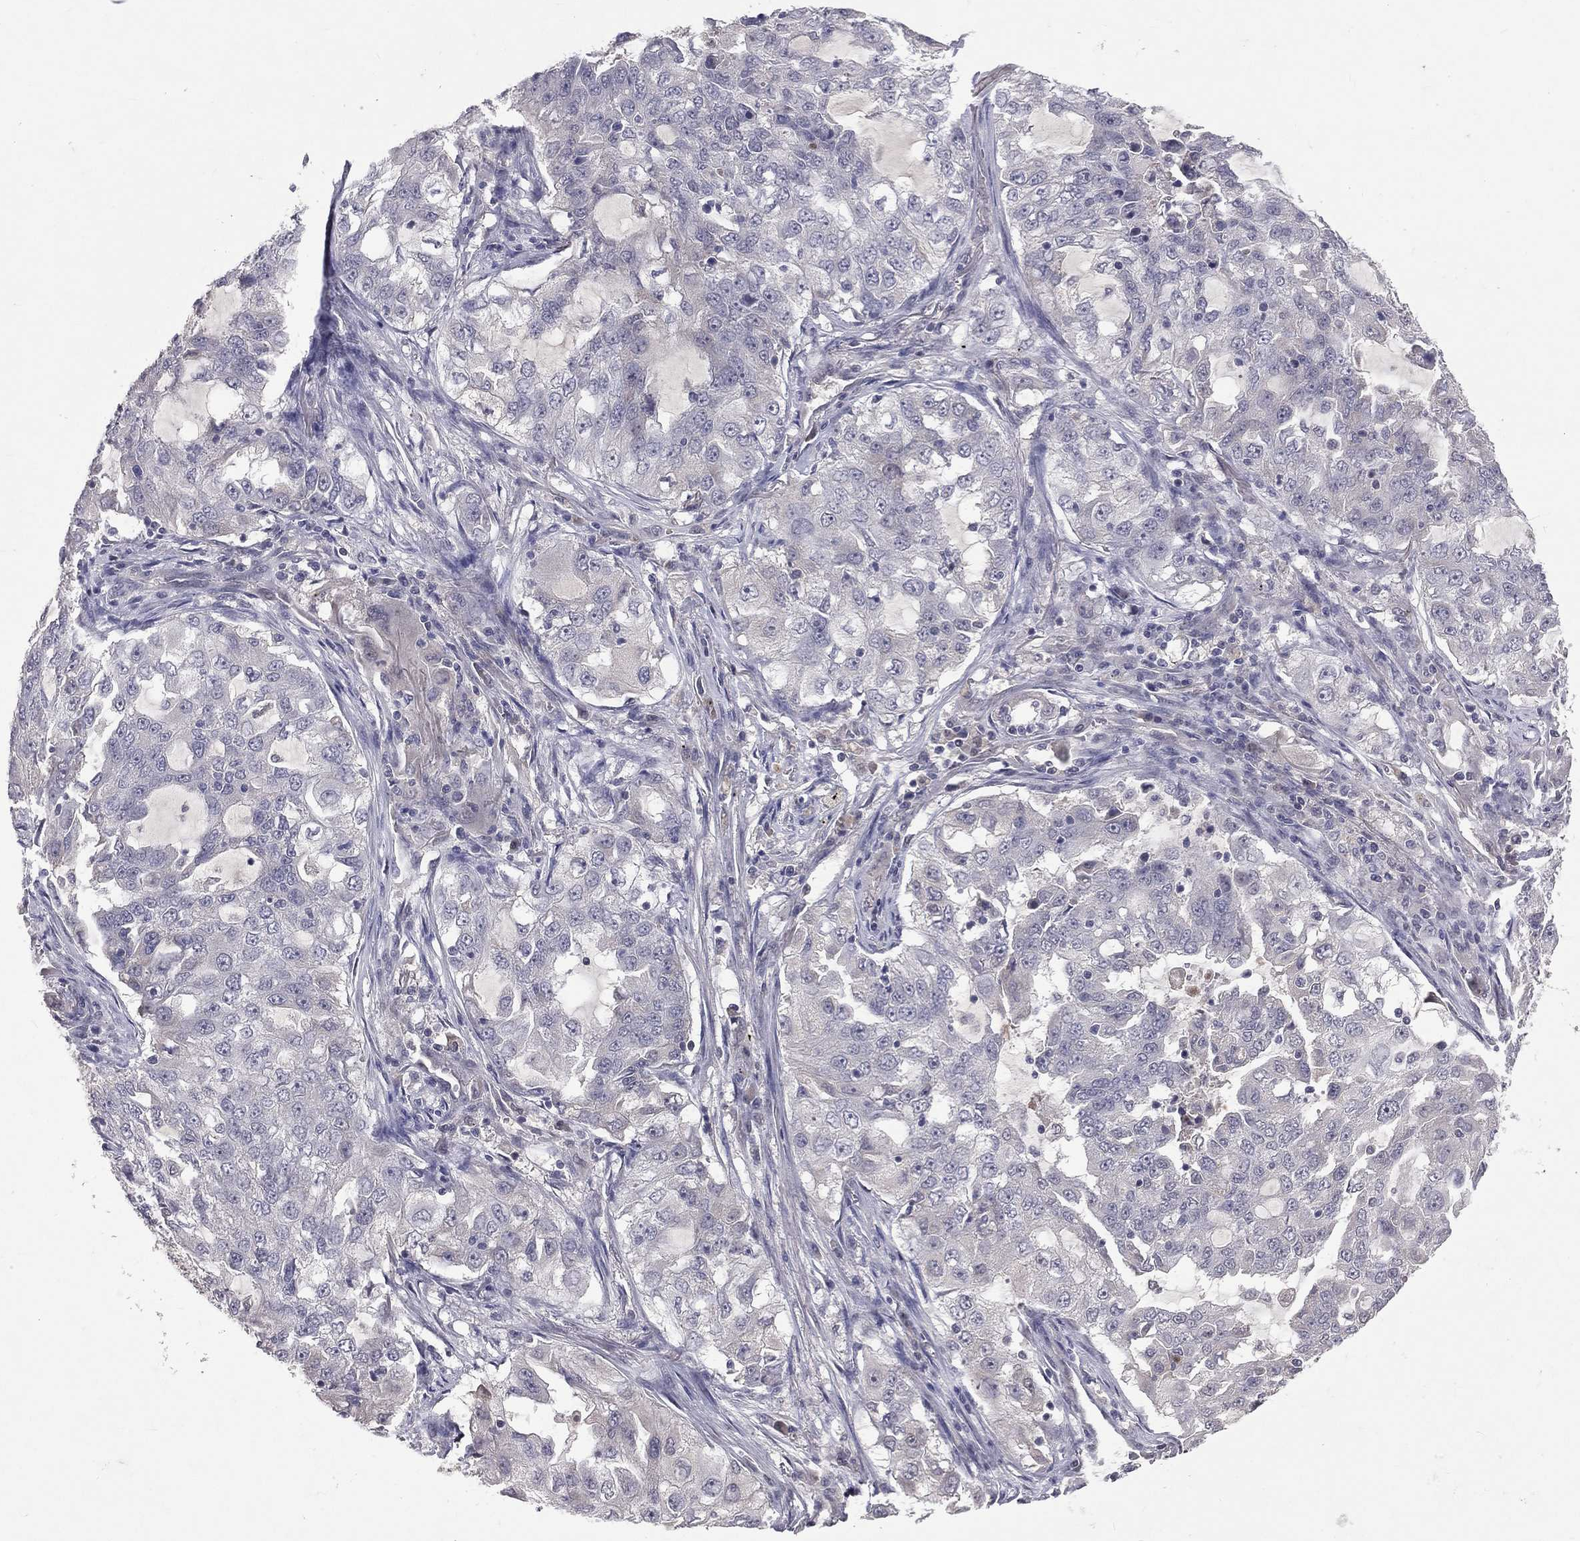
{"staining": {"intensity": "negative", "quantity": "none", "location": "none"}, "tissue": "lung cancer", "cell_type": "Tumor cells", "image_type": "cancer", "snomed": [{"axis": "morphology", "description": "Adenocarcinoma, NOS"}, {"axis": "topography", "description": "Lung"}], "caption": "Tumor cells are negative for brown protein staining in lung adenocarcinoma.", "gene": "DSG4", "patient": {"sex": "female", "age": 61}}